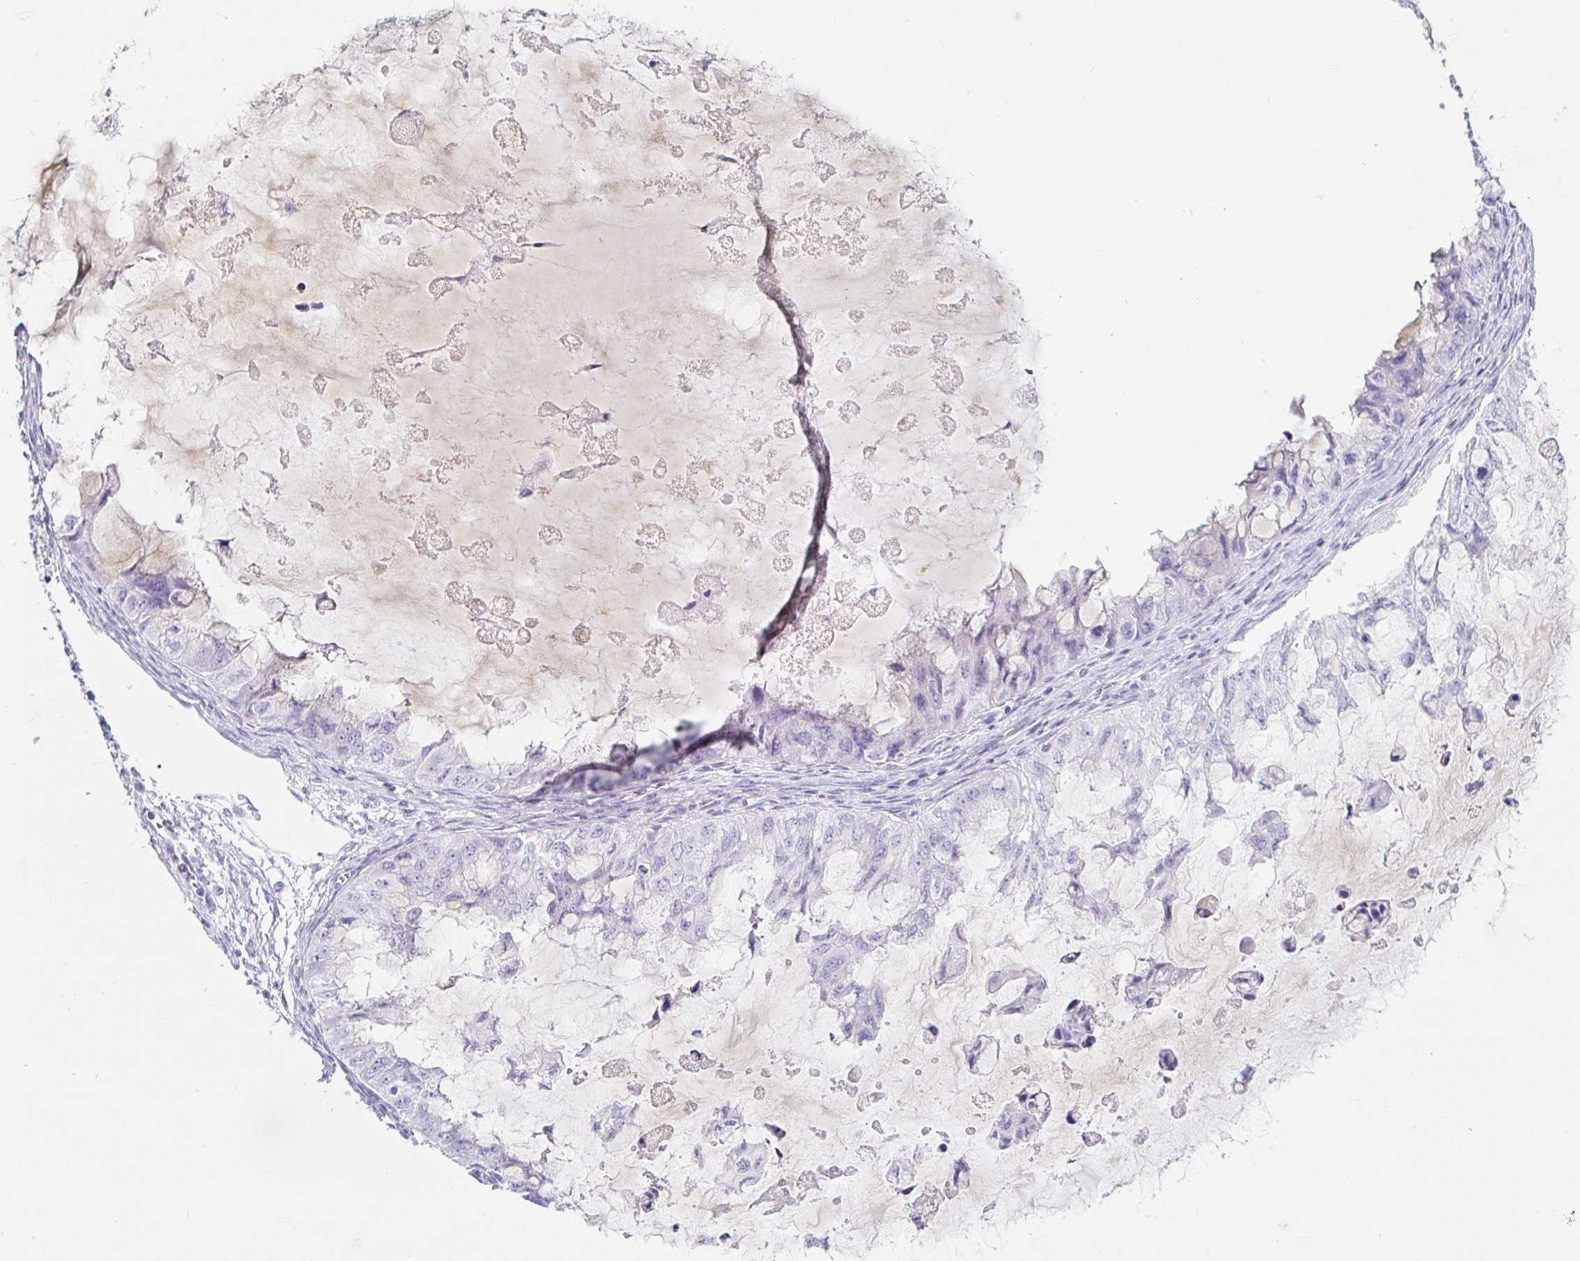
{"staining": {"intensity": "negative", "quantity": "none", "location": "none"}, "tissue": "ovarian cancer", "cell_type": "Tumor cells", "image_type": "cancer", "snomed": [{"axis": "morphology", "description": "Cystadenocarcinoma, mucinous, NOS"}, {"axis": "topography", "description": "Ovary"}], "caption": "Immunohistochemistry histopathology image of neoplastic tissue: human ovarian cancer (mucinous cystadenocarcinoma) stained with DAB displays no significant protein staining in tumor cells.", "gene": "TEX44", "patient": {"sex": "female", "age": 72}}